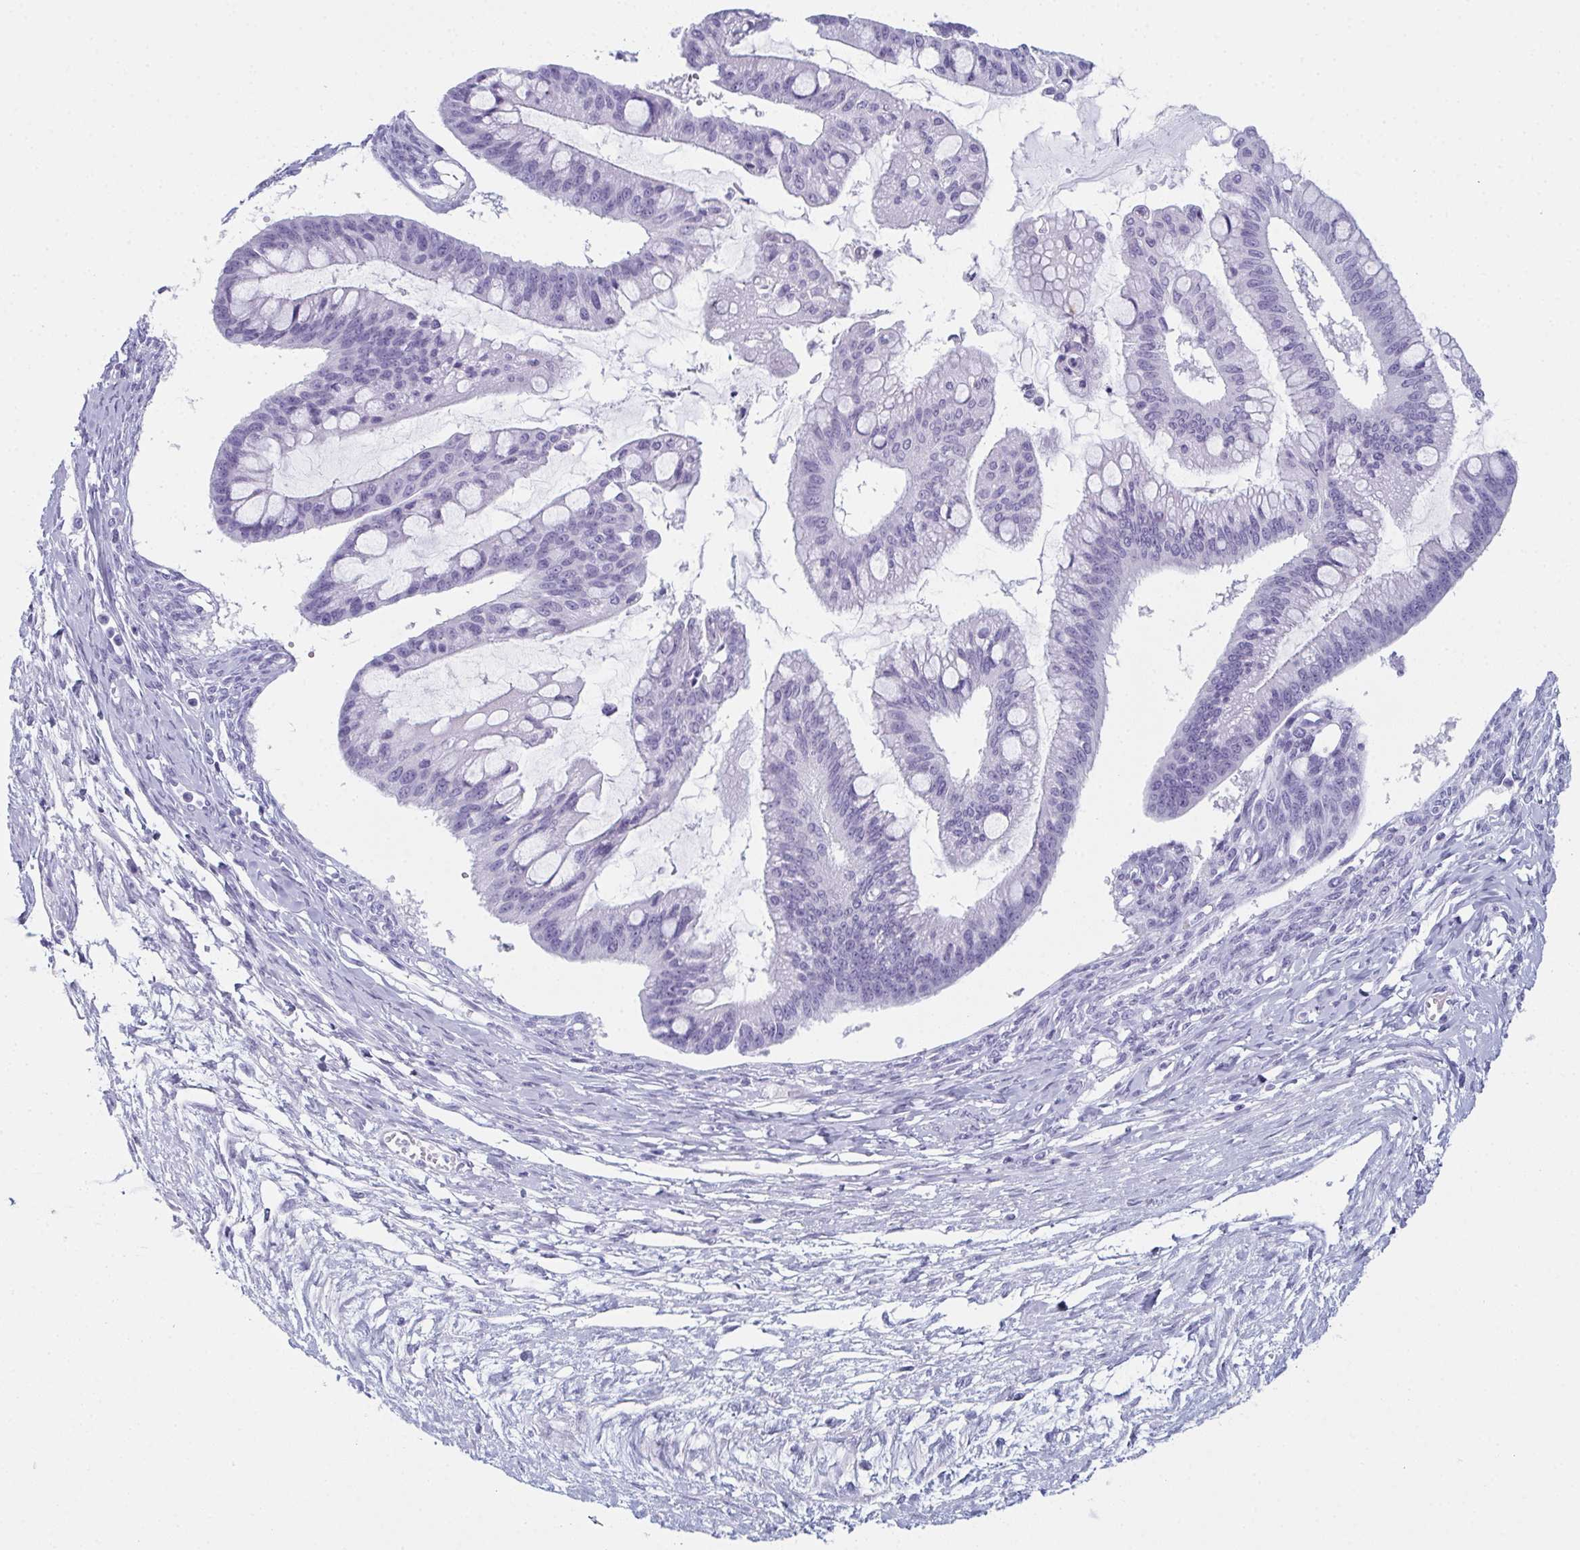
{"staining": {"intensity": "negative", "quantity": "none", "location": "none"}, "tissue": "ovarian cancer", "cell_type": "Tumor cells", "image_type": "cancer", "snomed": [{"axis": "morphology", "description": "Cystadenocarcinoma, mucinous, NOS"}, {"axis": "topography", "description": "Ovary"}], "caption": "Ovarian cancer was stained to show a protein in brown. There is no significant positivity in tumor cells.", "gene": "ENKUR", "patient": {"sex": "female", "age": 73}}